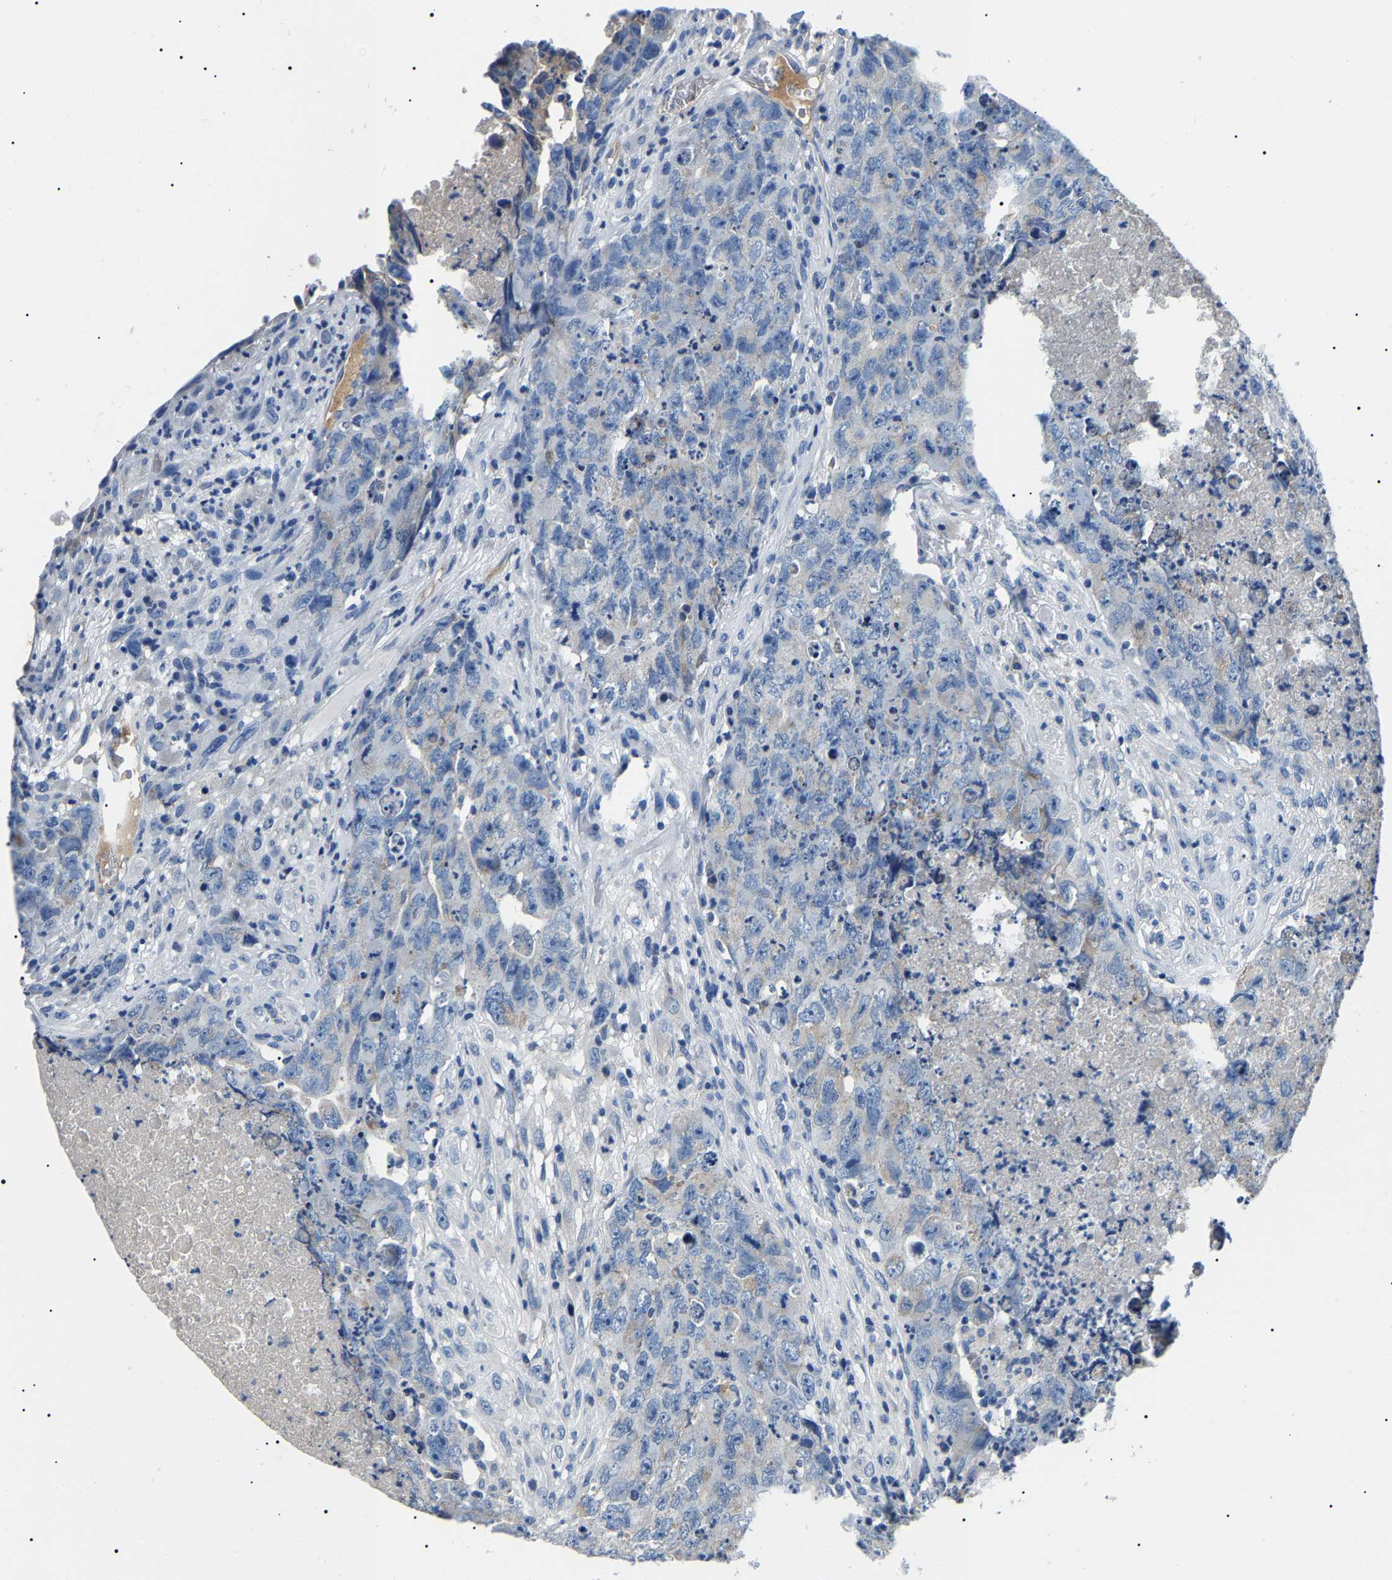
{"staining": {"intensity": "negative", "quantity": "none", "location": "none"}, "tissue": "testis cancer", "cell_type": "Tumor cells", "image_type": "cancer", "snomed": [{"axis": "morphology", "description": "Carcinoma, Embryonal, NOS"}, {"axis": "topography", "description": "Testis"}], "caption": "IHC of testis cancer displays no positivity in tumor cells. The staining was performed using DAB to visualize the protein expression in brown, while the nuclei were stained in blue with hematoxylin (Magnification: 20x).", "gene": "KLK15", "patient": {"sex": "male", "age": 32}}